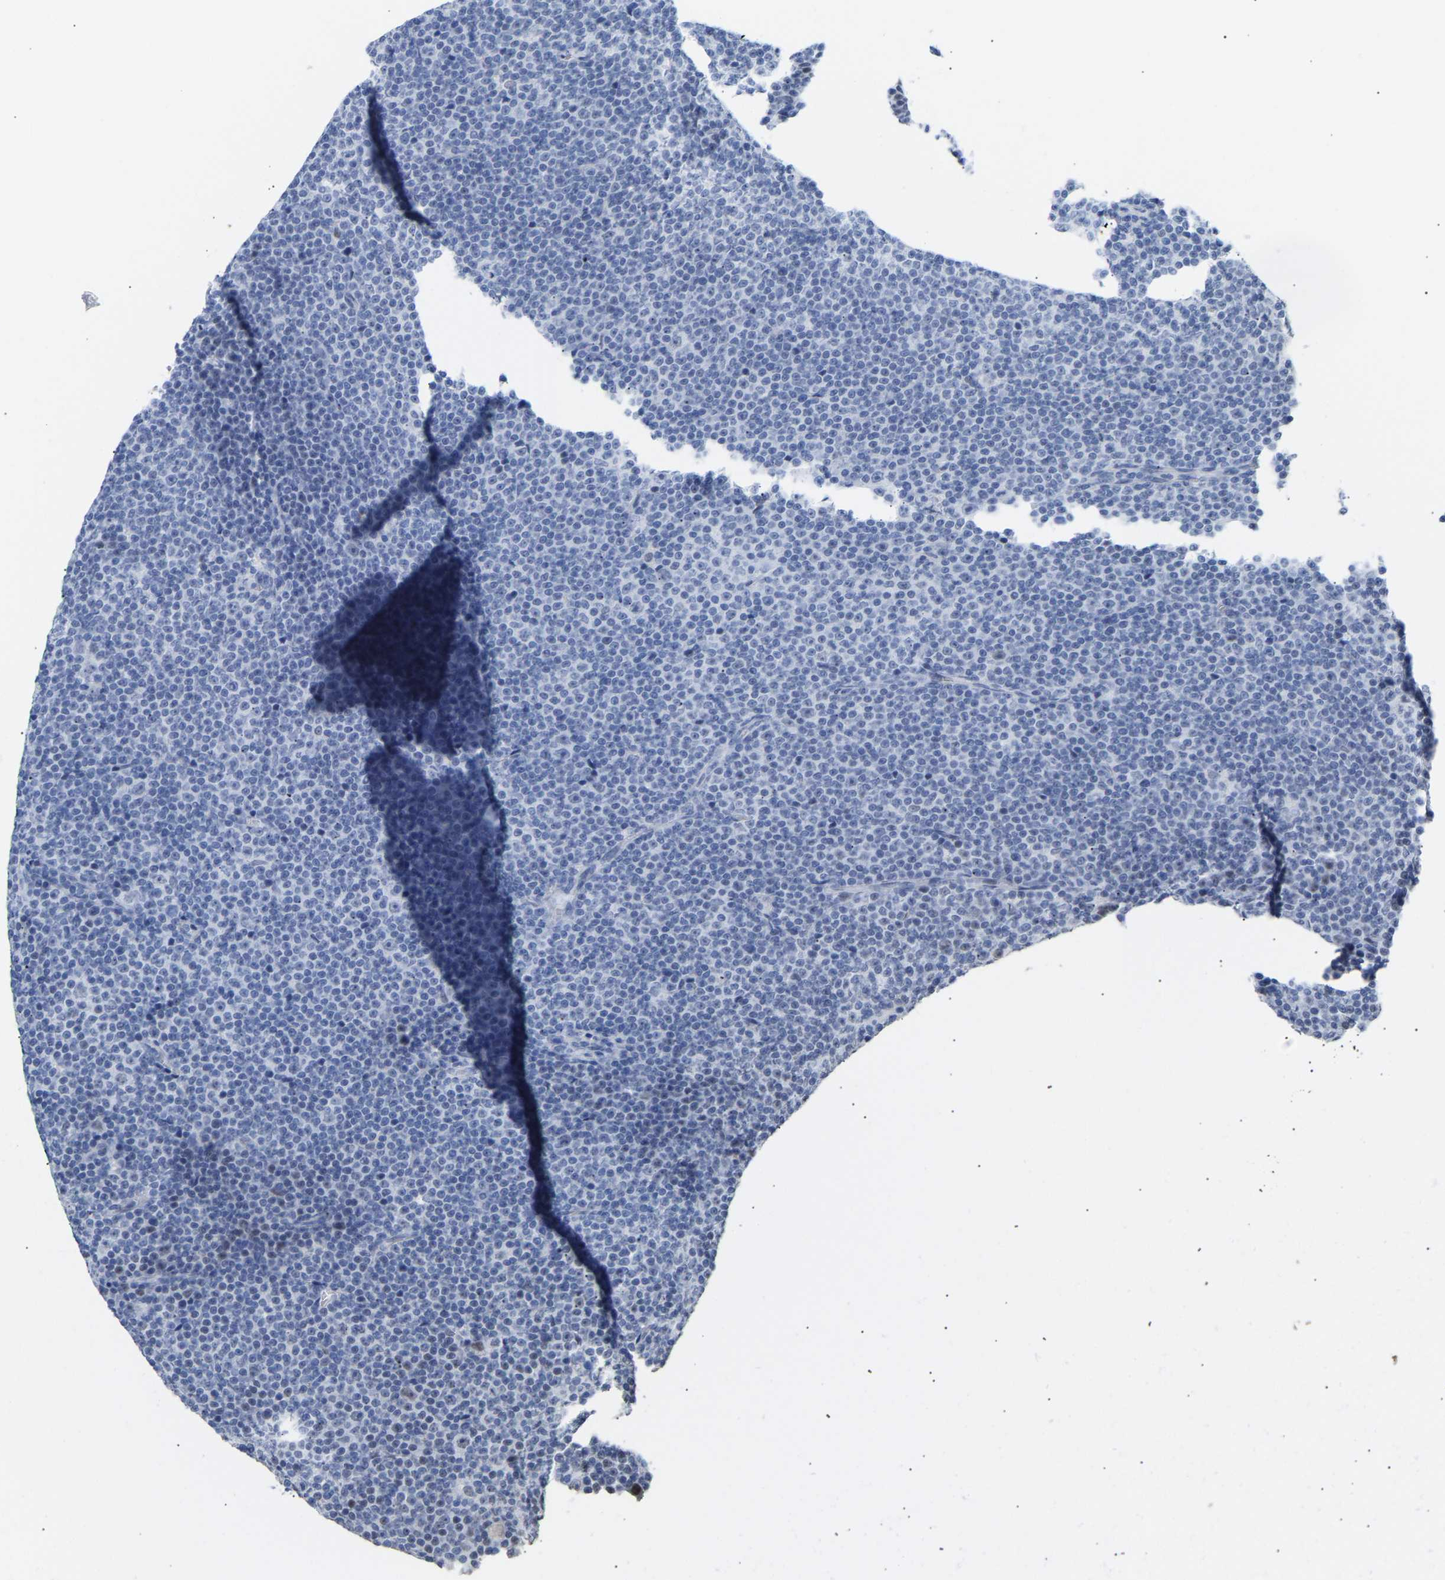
{"staining": {"intensity": "negative", "quantity": "none", "location": "none"}, "tissue": "lymphoma", "cell_type": "Tumor cells", "image_type": "cancer", "snomed": [{"axis": "morphology", "description": "Malignant lymphoma, non-Hodgkin's type, Low grade"}, {"axis": "topography", "description": "Lymph node"}], "caption": "Immunohistochemical staining of lymphoma shows no significant expression in tumor cells.", "gene": "AMPH", "patient": {"sex": "female", "age": 67}}